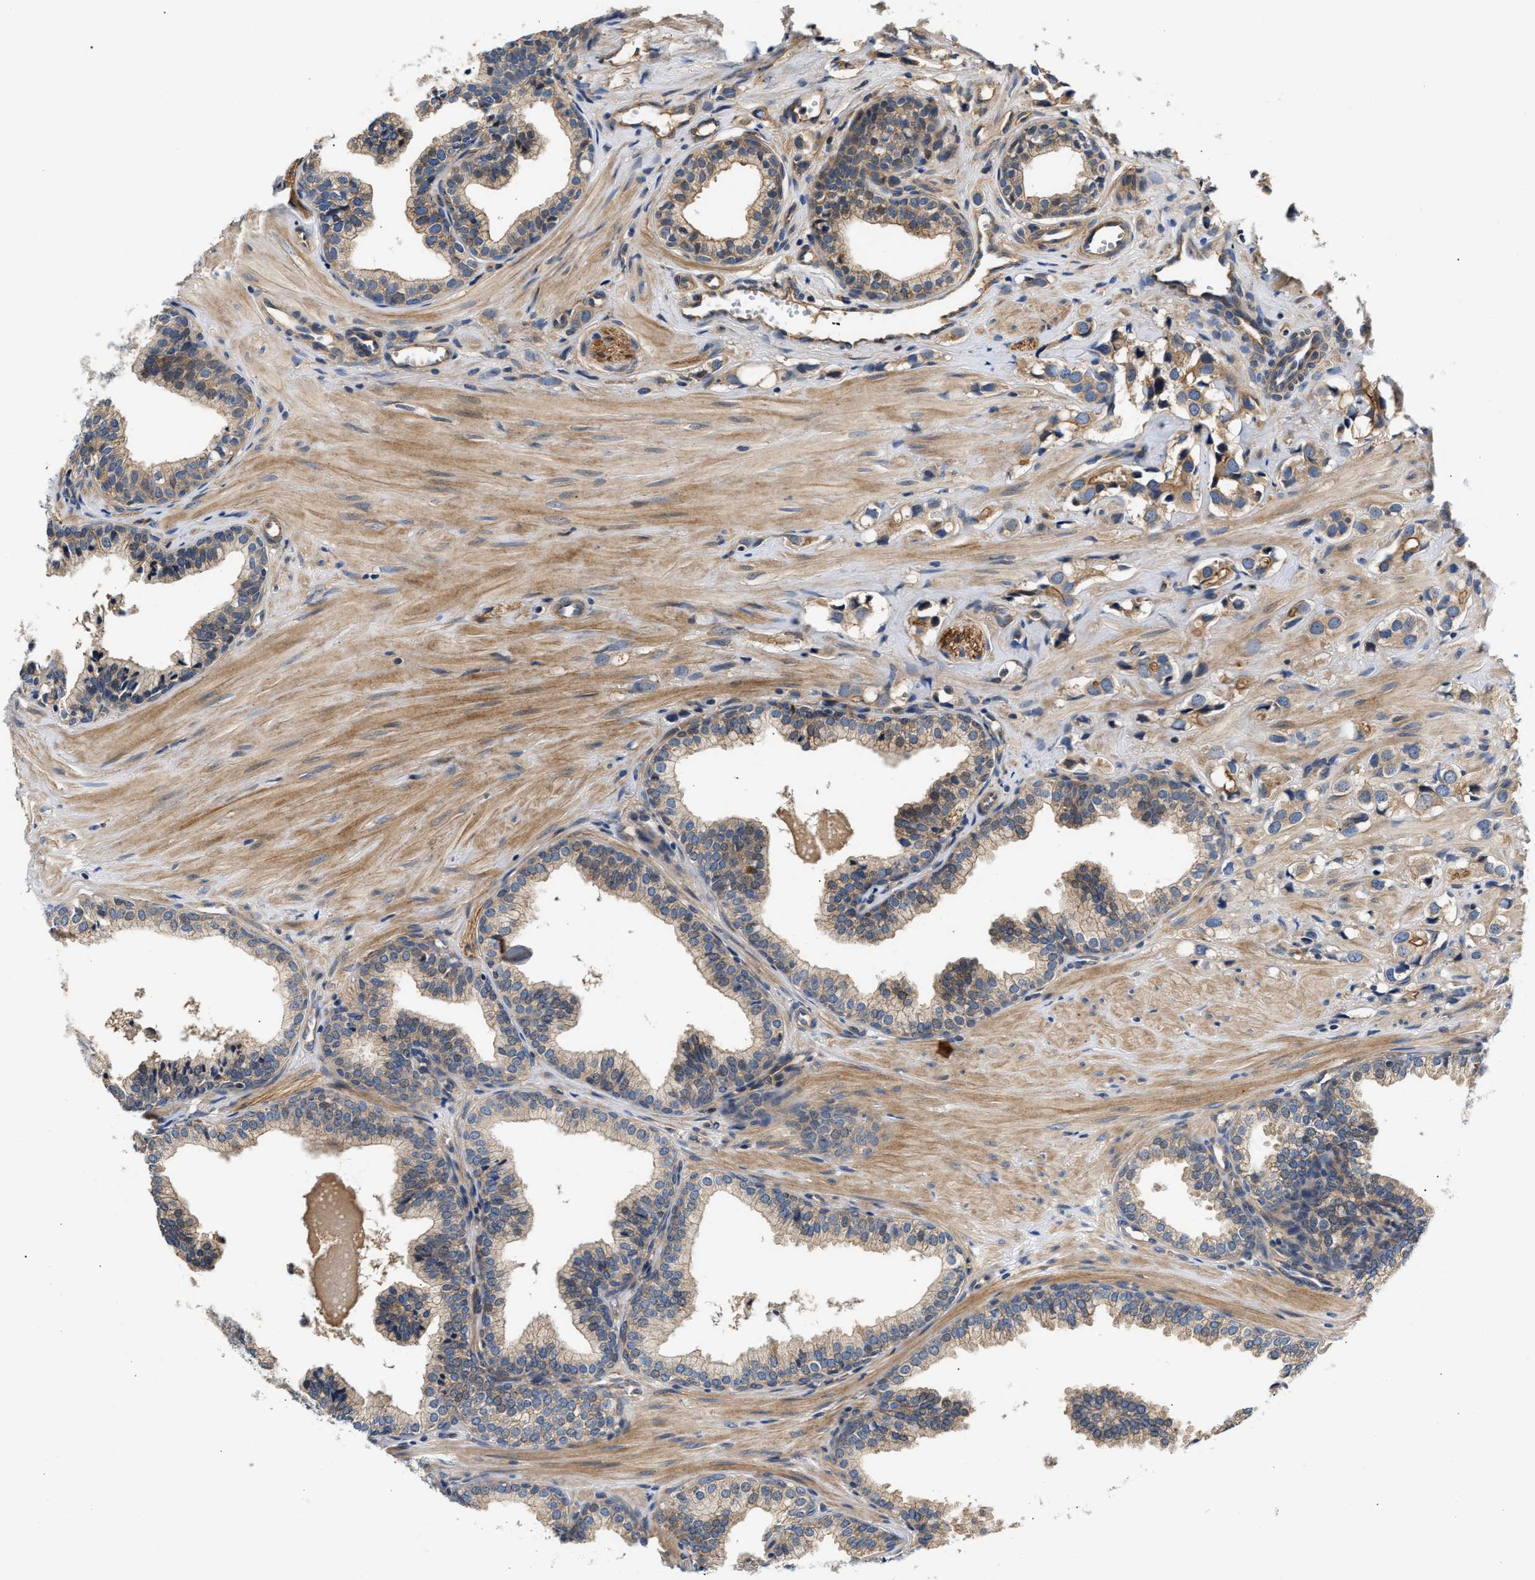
{"staining": {"intensity": "weak", "quantity": "<25%", "location": "cytoplasmic/membranous"}, "tissue": "prostate cancer", "cell_type": "Tumor cells", "image_type": "cancer", "snomed": [{"axis": "morphology", "description": "Adenocarcinoma, High grade"}, {"axis": "topography", "description": "Prostate"}], "caption": "High power microscopy histopathology image of an immunohistochemistry (IHC) micrograph of high-grade adenocarcinoma (prostate), revealing no significant expression in tumor cells. The staining was performed using DAB (3,3'-diaminobenzidine) to visualize the protein expression in brown, while the nuclei were stained in blue with hematoxylin (Magnification: 20x).", "gene": "TEX2", "patient": {"sex": "male", "age": 52}}